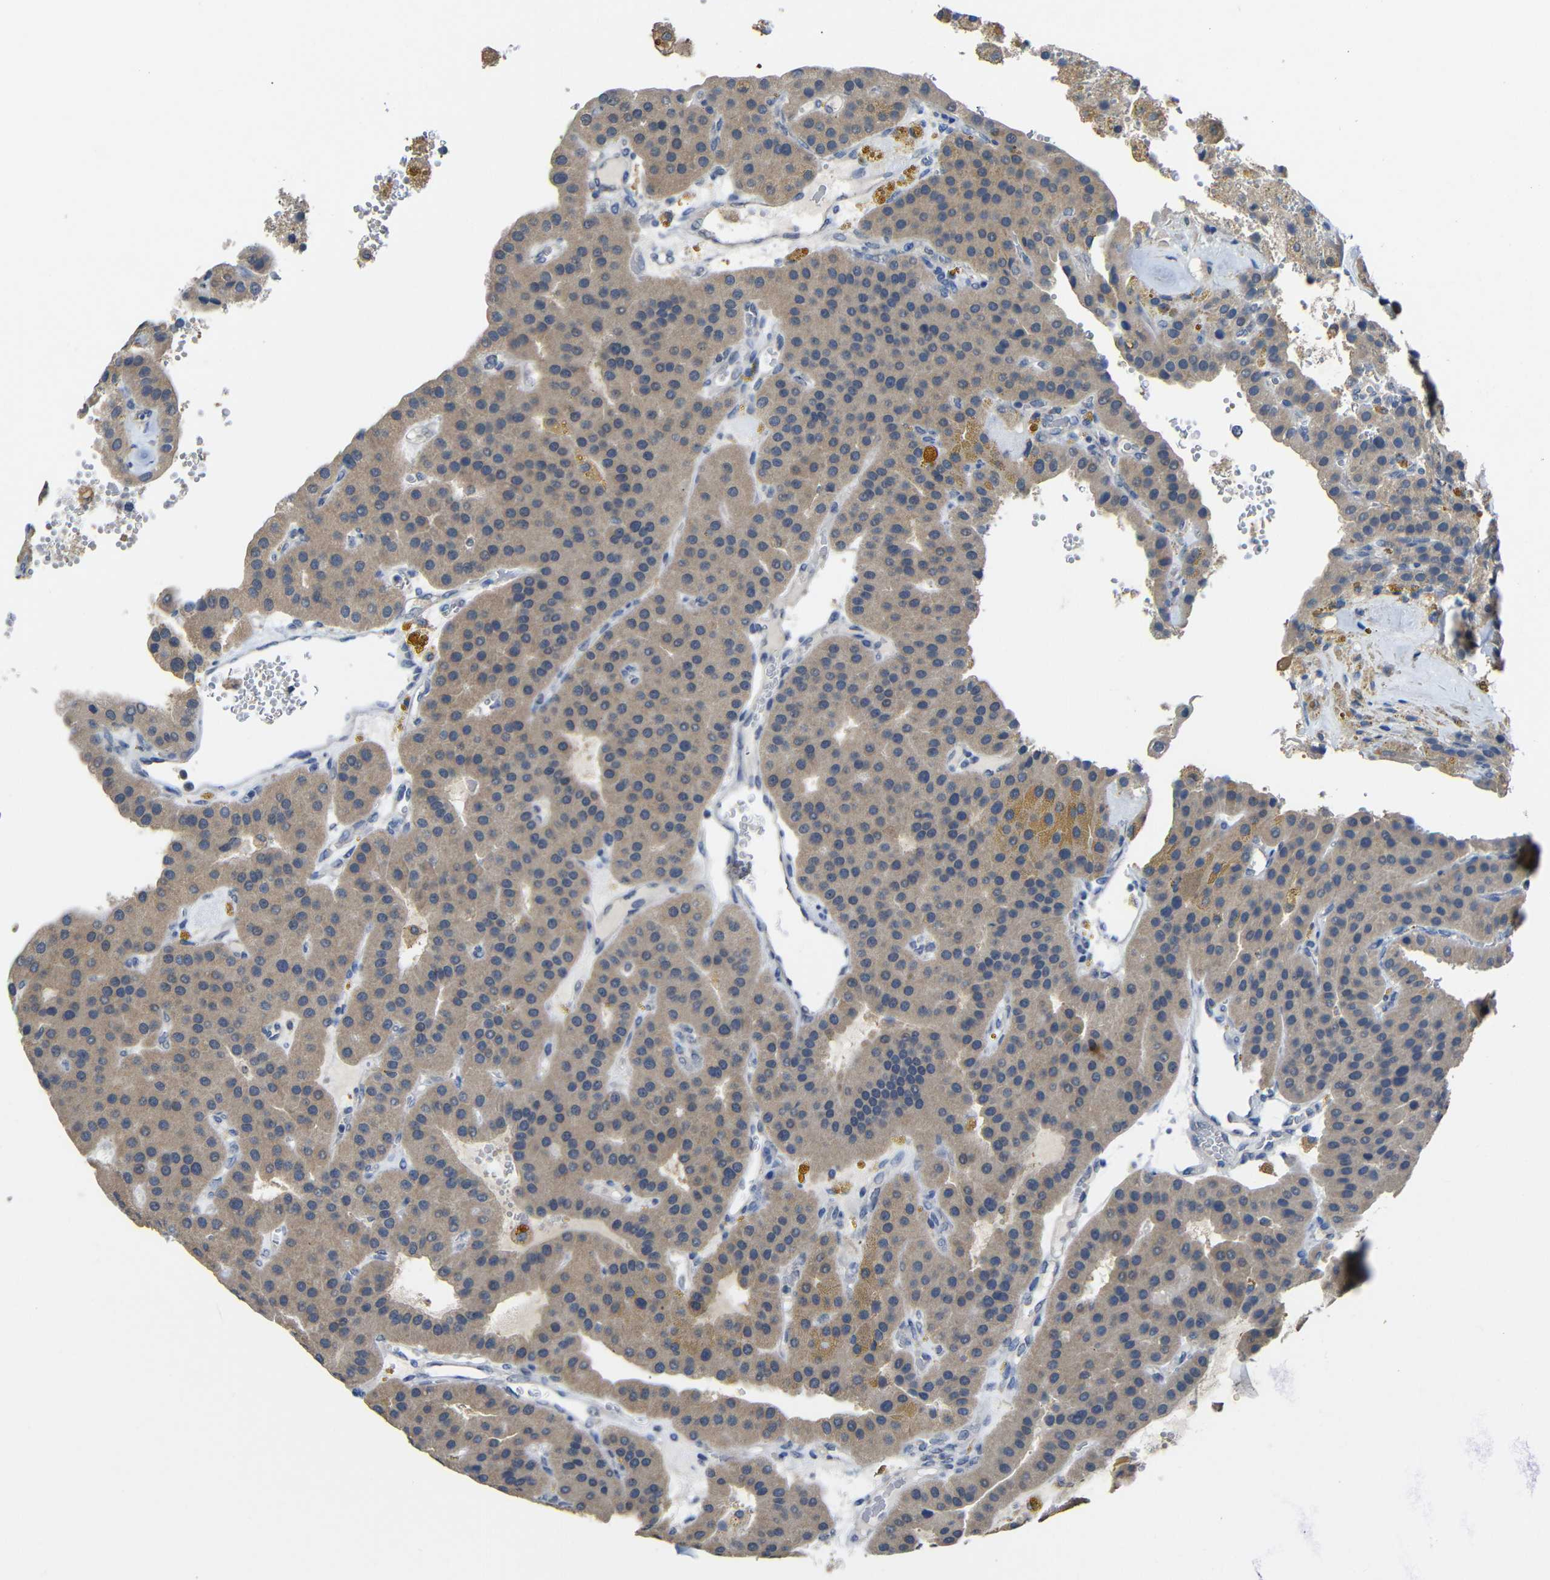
{"staining": {"intensity": "weak", "quantity": ">75%", "location": "cytoplasmic/membranous"}, "tissue": "parathyroid gland", "cell_type": "Glandular cells", "image_type": "normal", "snomed": [{"axis": "morphology", "description": "Normal tissue, NOS"}, {"axis": "morphology", "description": "Adenoma, NOS"}, {"axis": "topography", "description": "Parathyroid gland"}], "caption": "Protein analysis of benign parathyroid gland shows weak cytoplasmic/membranous expression in about >75% of glandular cells.", "gene": "HNF1A", "patient": {"sex": "female", "age": 86}}